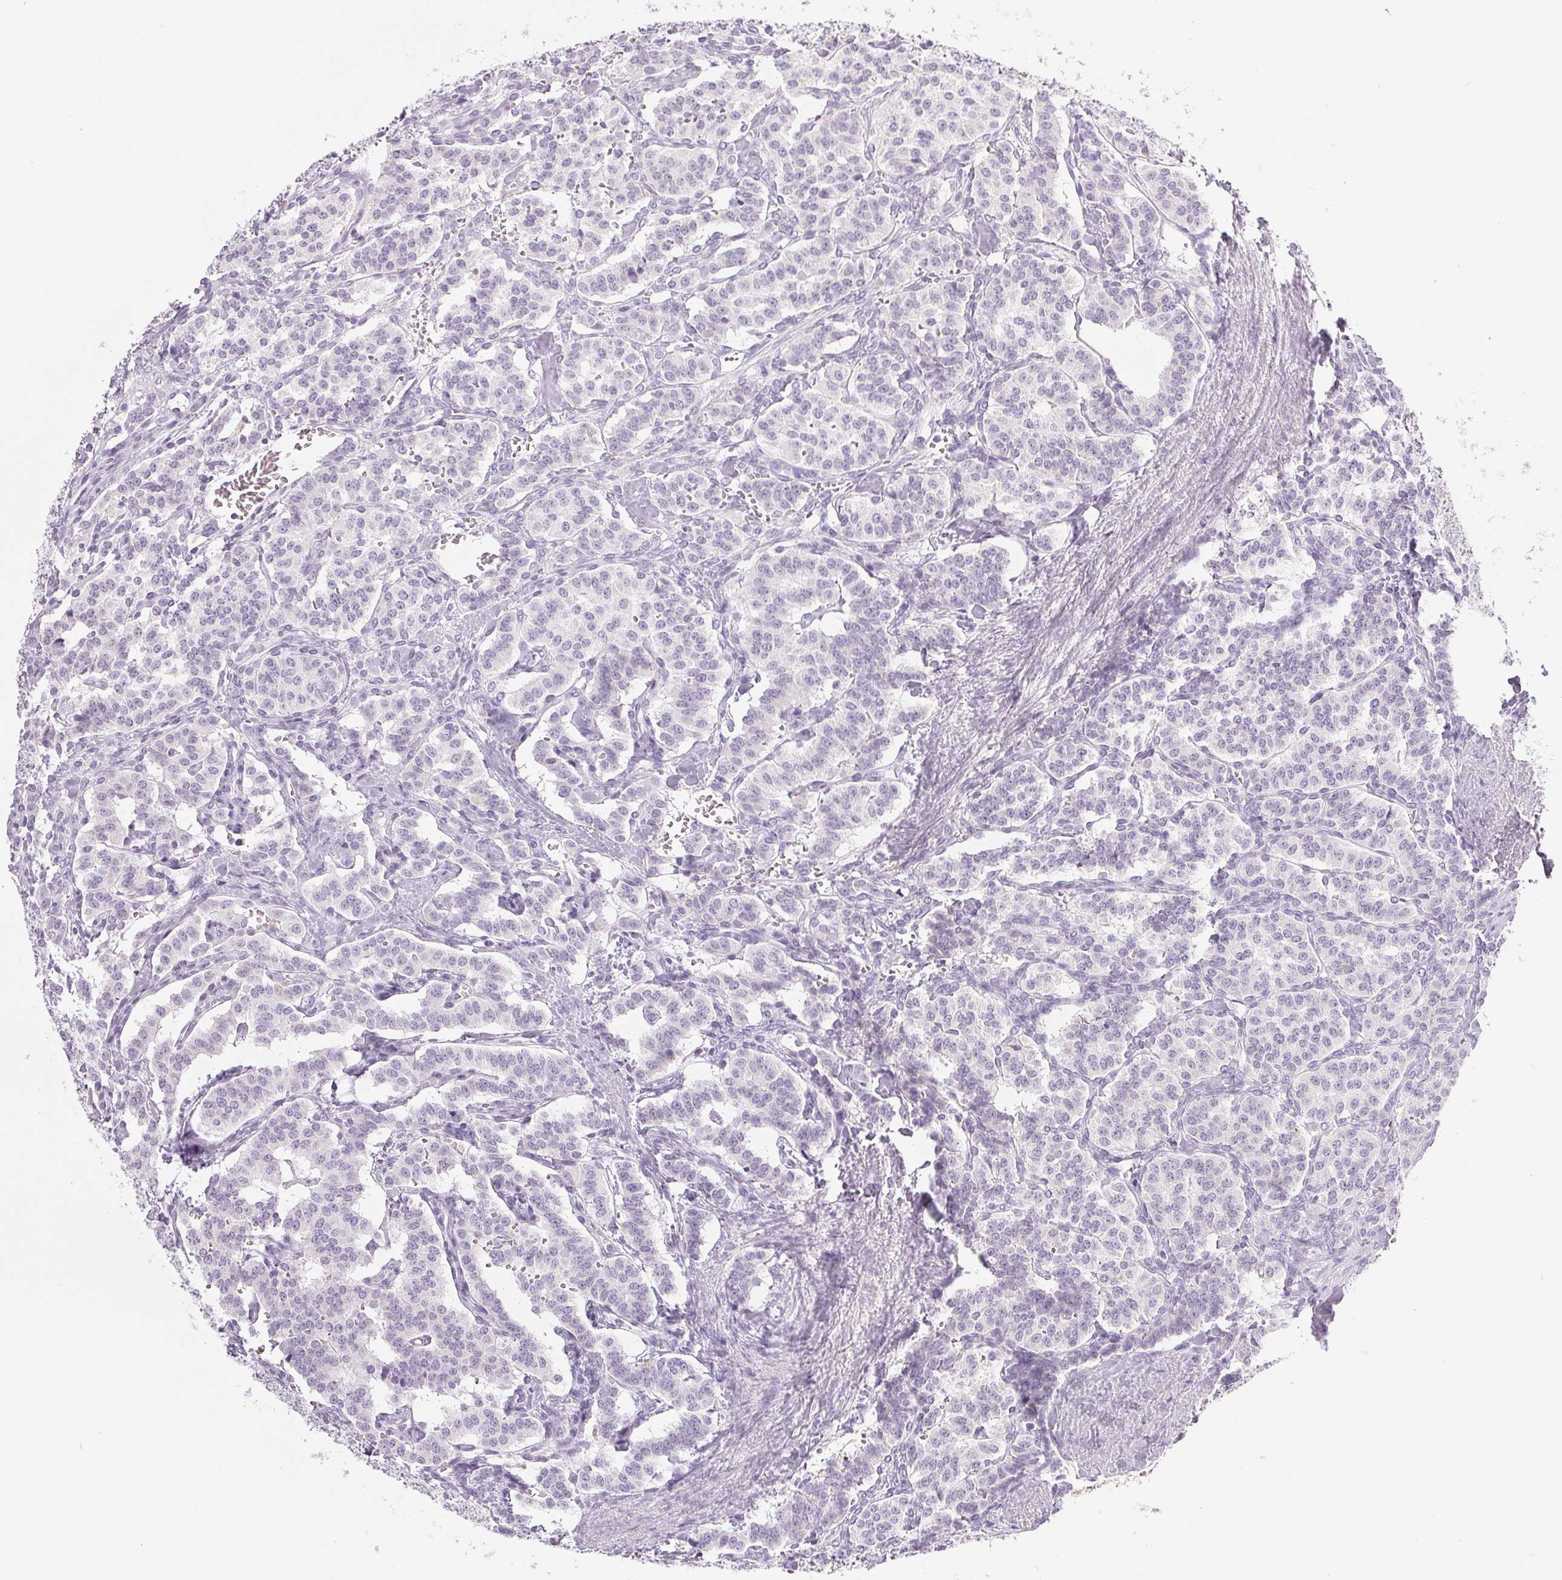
{"staining": {"intensity": "negative", "quantity": "none", "location": "none"}, "tissue": "carcinoid", "cell_type": "Tumor cells", "image_type": "cancer", "snomed": [{"axis": "morphology", "description": "Normal tissue, NOS"}, {"axis": "morphology", "description": "Carcinoid, malignant, NOS"}, {"axis": "topography", "description": "Lung"}], "caption": "The immunohistochemistry micrograph has no significant staining in tumor cells of carcinoid tissue.", "gene": "COL7A1", "patient": {"sex": "female", "age": 46}}